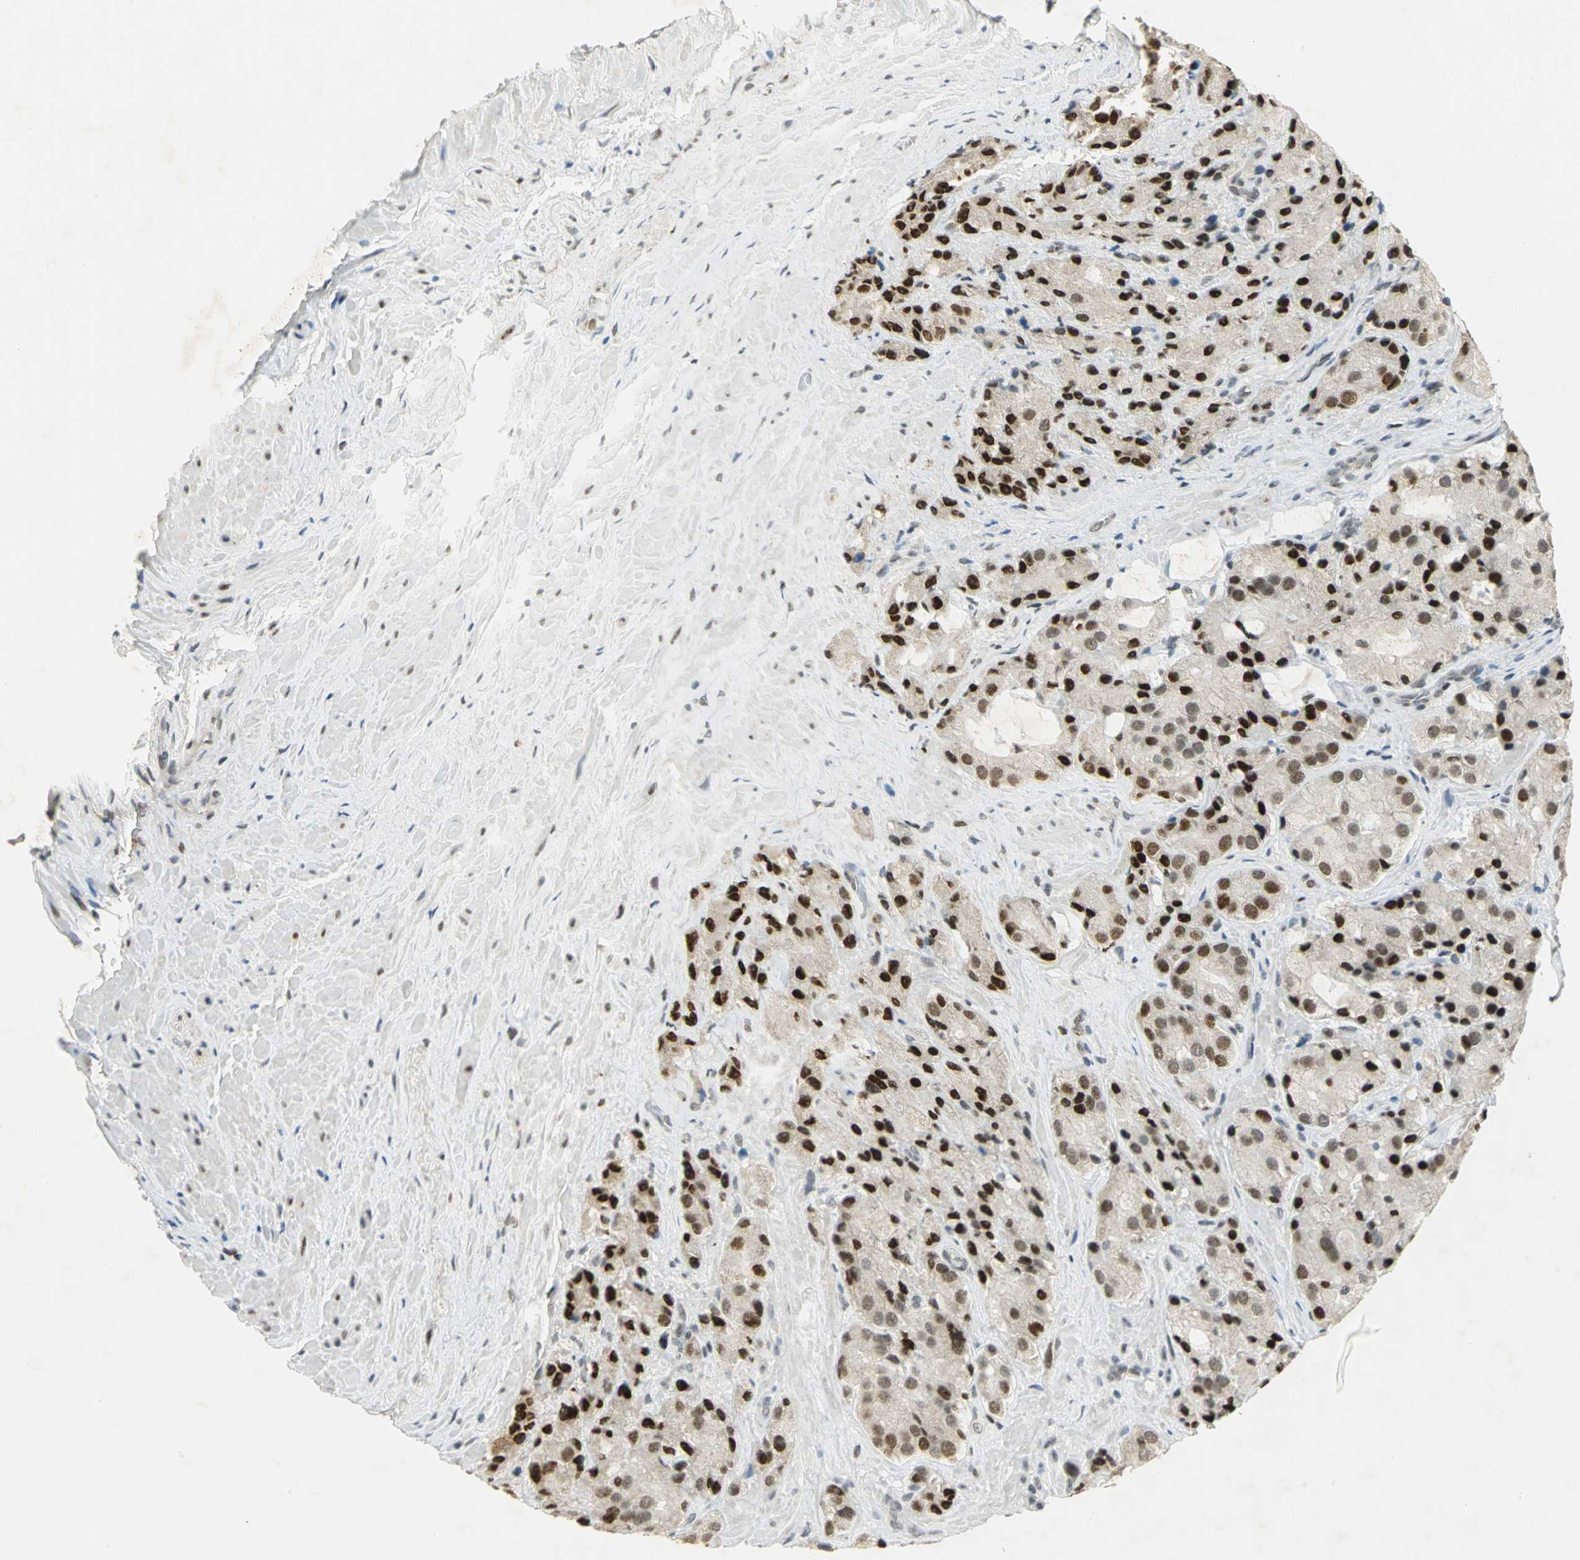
{"staining": {"intensity": "strong", "quantity": "25%-75%", "location": "nuclear"}, "tissue": "prostate cancer", "cell_type": "Tumor cells", "image_type": "cancer", "snomed": [{"axis": "morphology", "description": "Adenocarcinoma, High grade"}, {"axis": "topography", "description": "Prostate"}], "caption": "Immunohistochemical staining of prostate adenocarcinoma (high-grade) shows high levels of strong nuclear protein positivity in approximately 25%-75% of tumor cells.", "gene": "AK6", "patient": {"sex": "male", "age": 70}}